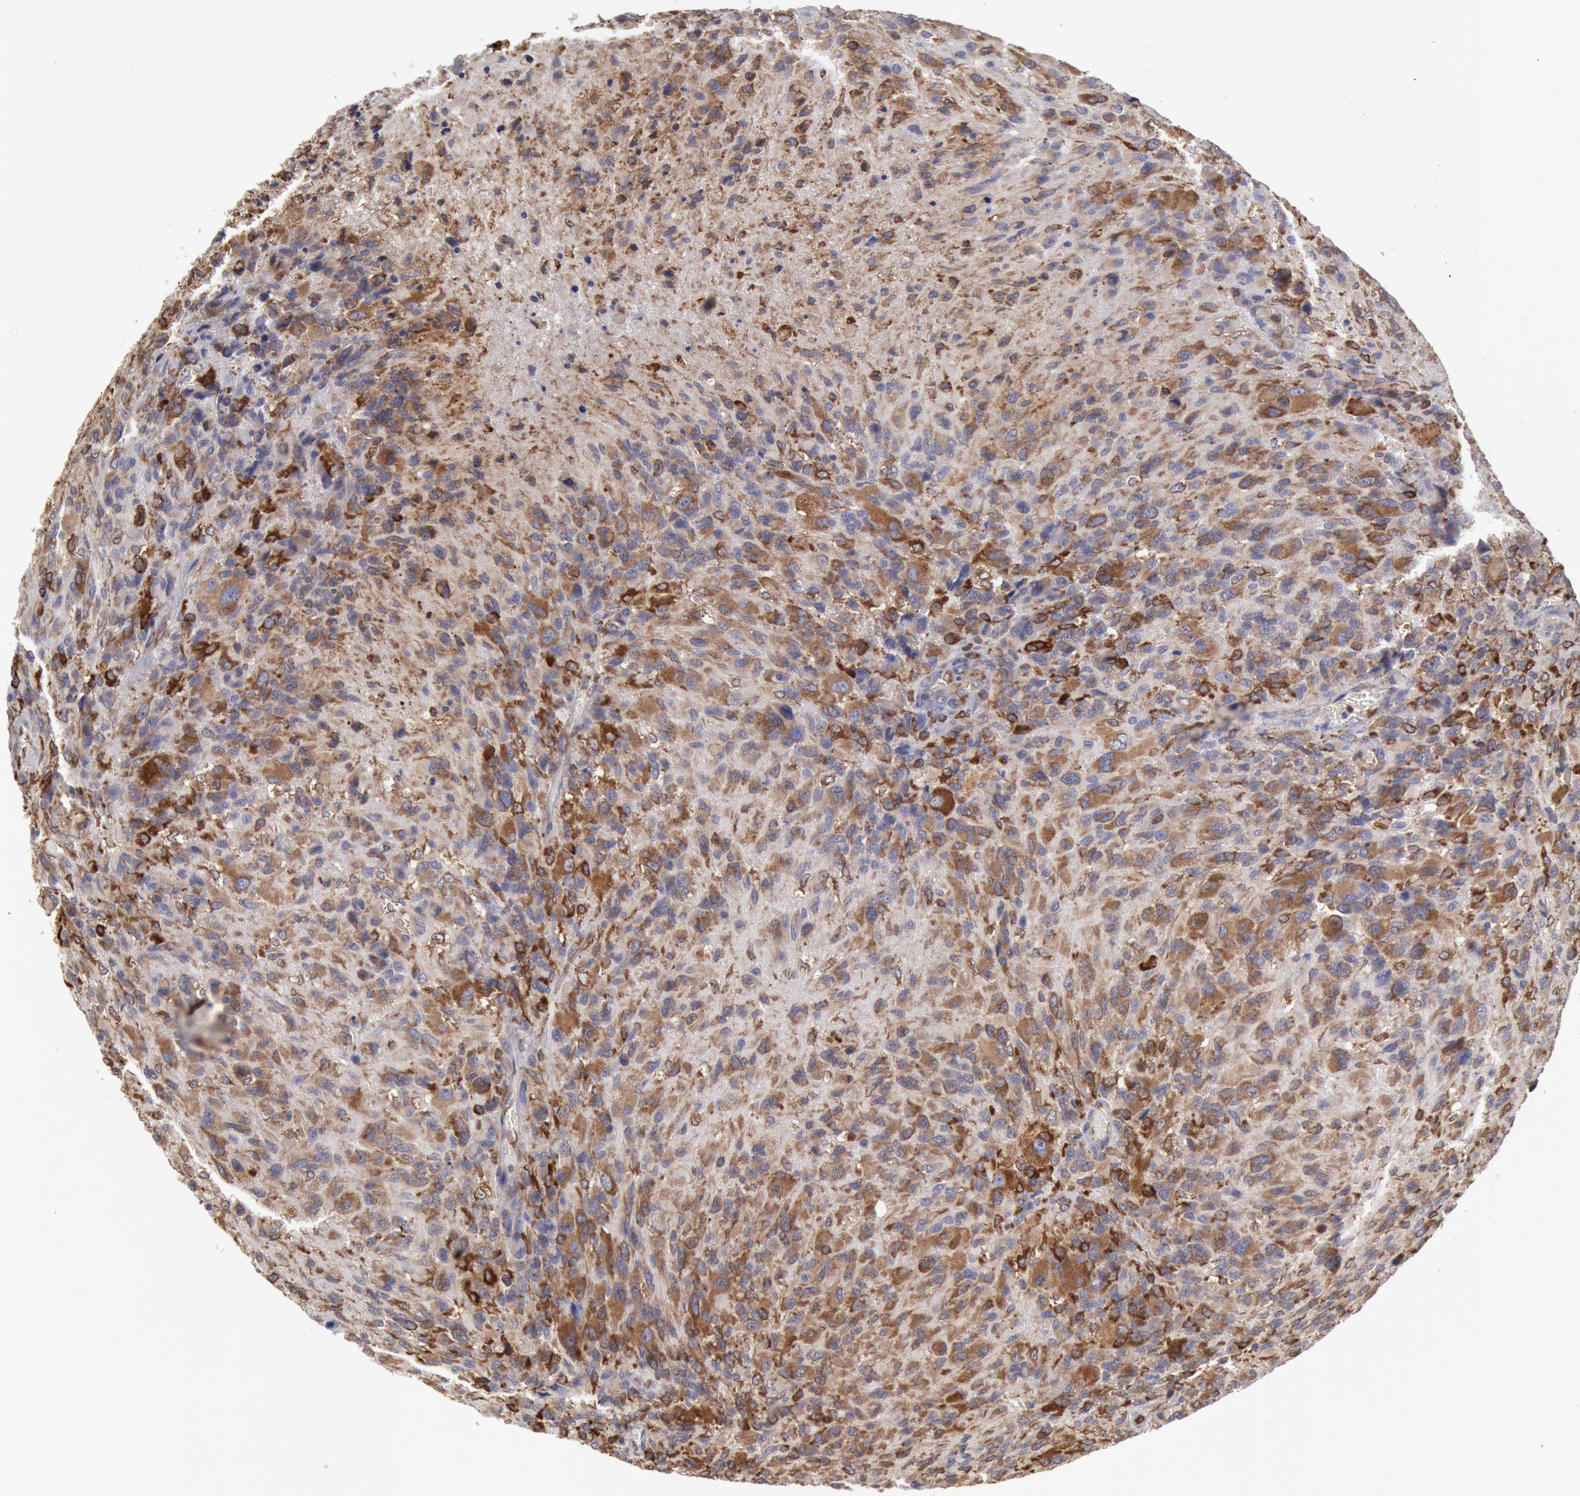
{"staining": {"intensity": "moderate", "quantity": "25%-75%", "location": "cytoplasmic/membranous"}, "tissue": "glioma", "cell_type": "Tumor cells", "image_type": "cancer", "snomed": [{"axis": "morphology", "description": "Glioma, malignant, High grade"}, {"axis": "topography", "description": "Brain"}], "caption": "Immunohistochemical staining of human high-grade glioma (malignant) demonstrates moderate cytoplasmic/membranous protein positivity in approximately 25%-75% of tumor cells. The staining was performed using DAB, with brown indicating positive protein expression. Nuclei are stained blue with hematoxylin.", "gene": "ERP44", "patient": {"sex": "male", "age": 69}}